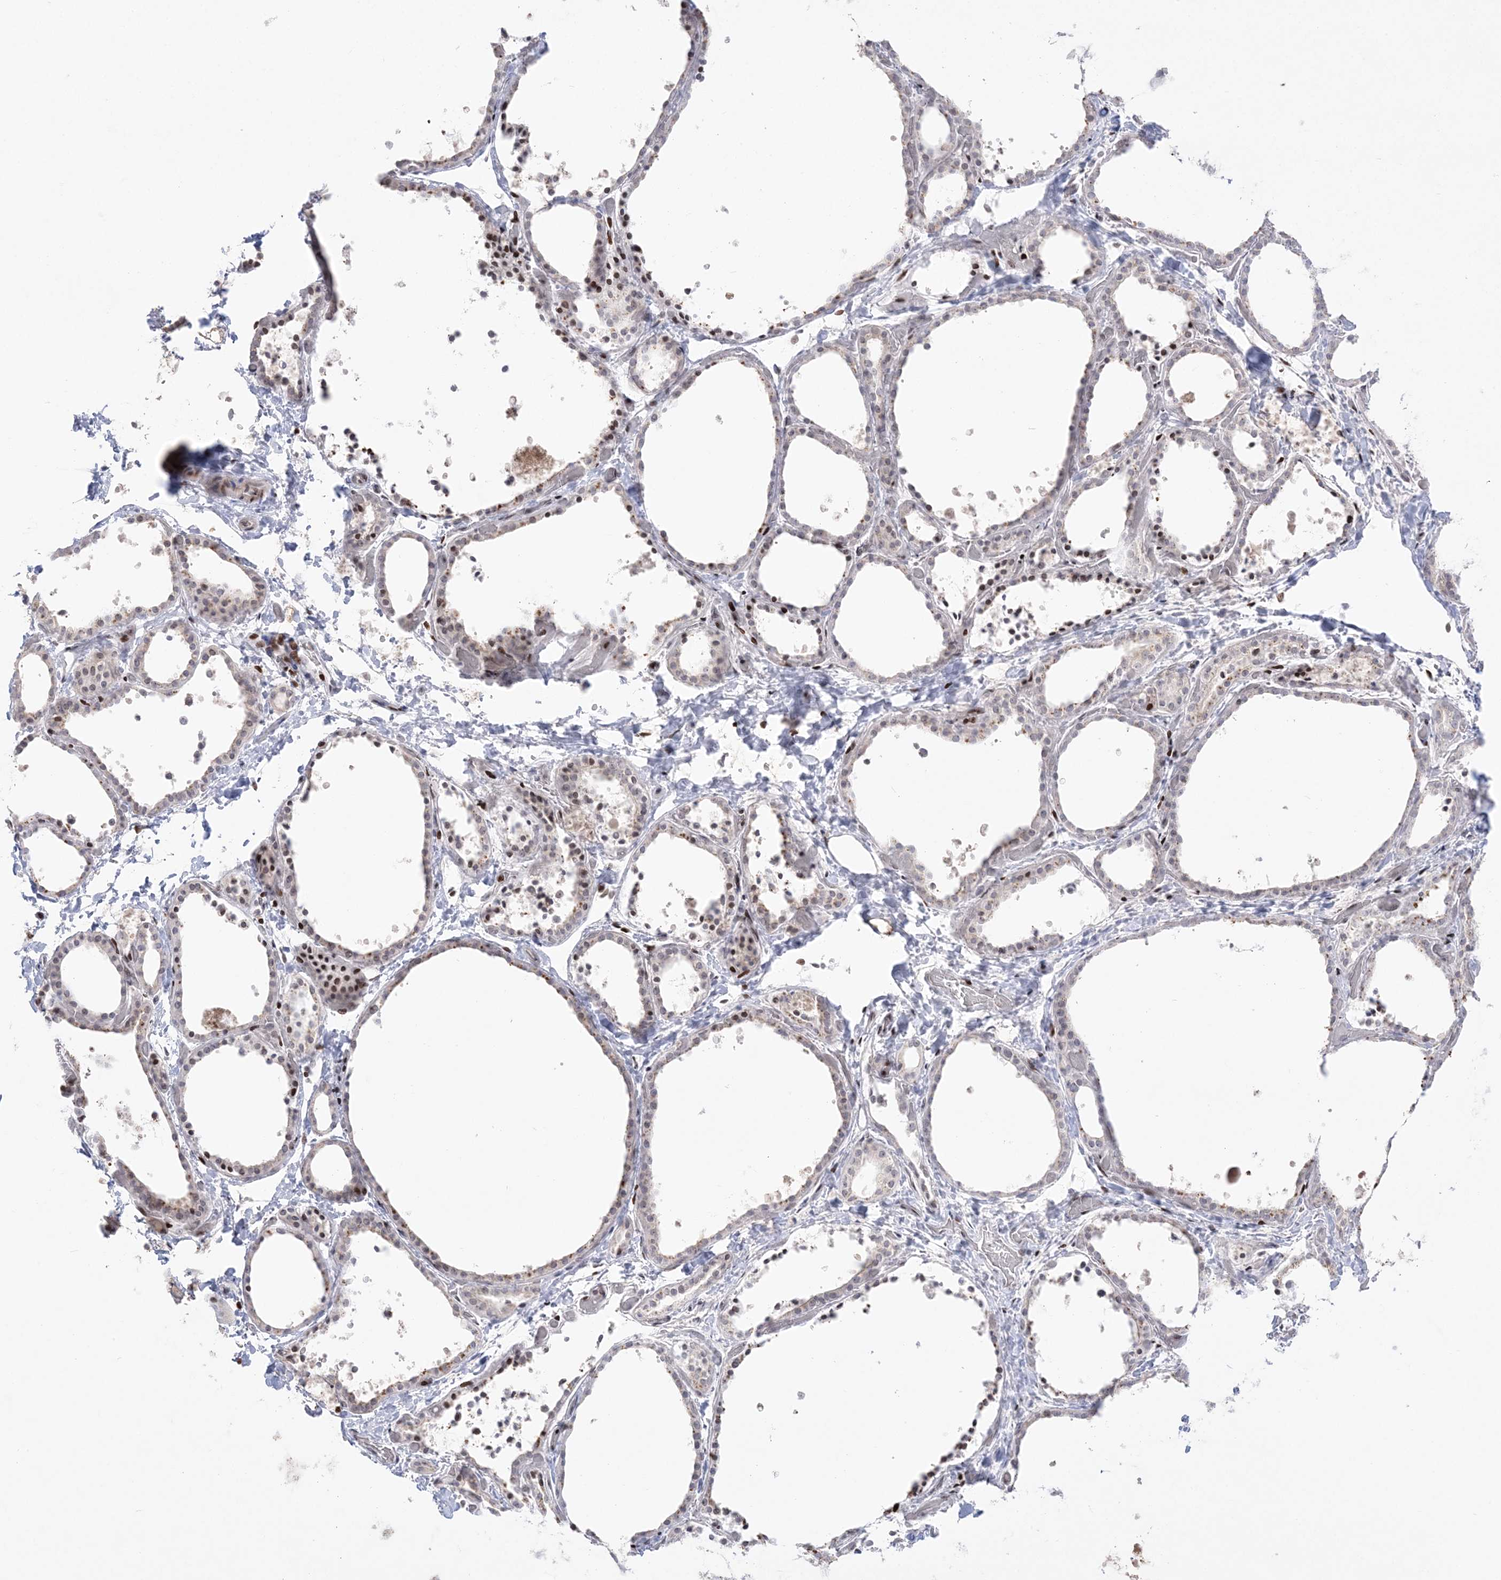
{"staining": {"intensity": "moderate", "quantity": "<25%", "location": "nuclear"}, "tissue": "thyroid gland", "cell_type": "Glandular cells", "image_type": "normal", "snomed": [{"axis": "morphology", "description": "Normal tissue, NOS"}, {"axis": "topography", "description": "Thyroid gland"}], "caption": "The micrograph exhibits a brown stain indicating the presence of a protein in the nuclear of glandular cells in thyroid gland. The protein is shown in brown color, while the nuclei are stained blue.", "gene": "SH3BP4", "patient": {"sex": "female", "age": 44}}